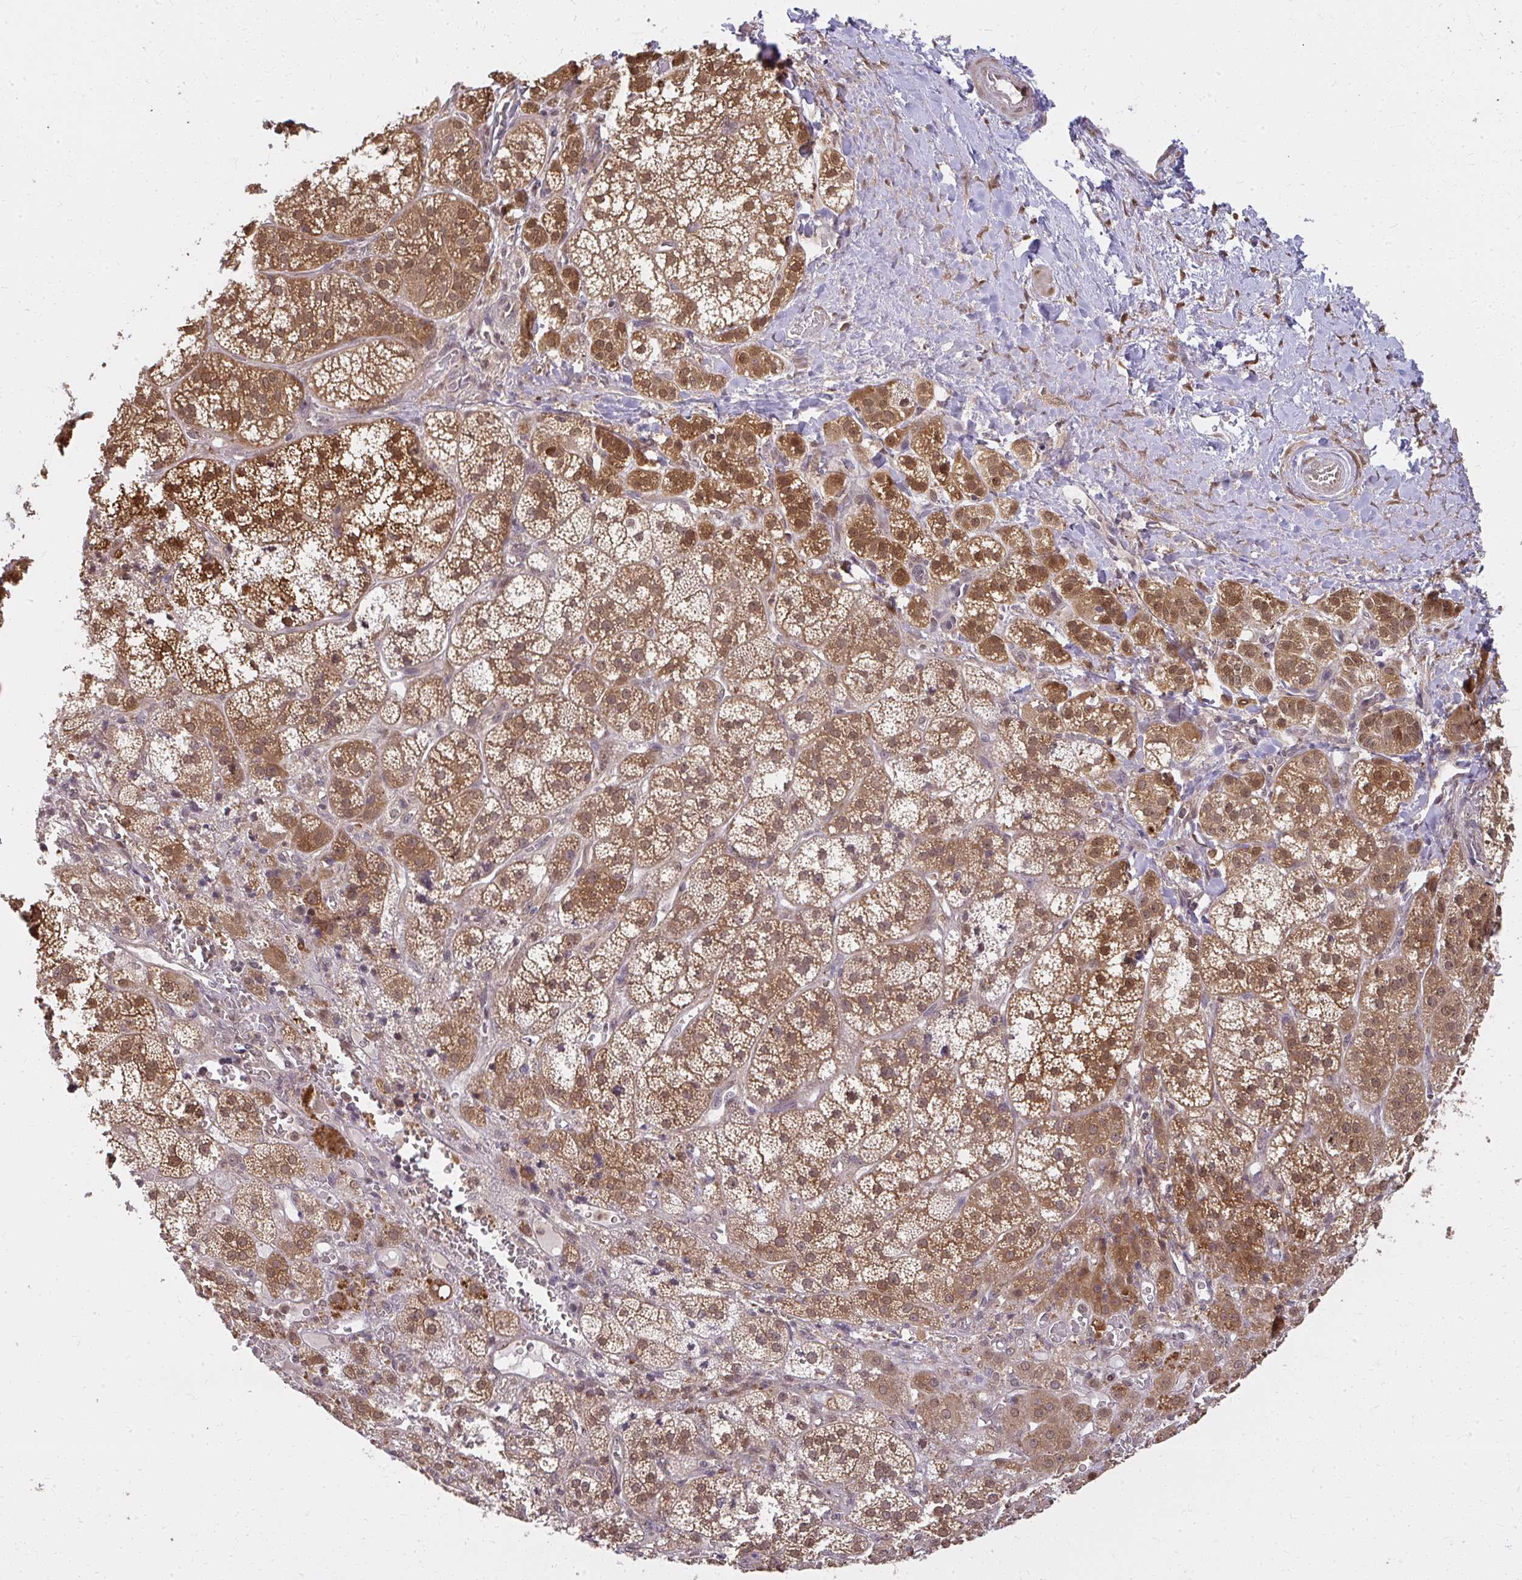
{"staining": {"intensity": "moderate", "quantity": ">75%", "location": "cytoplasmic/membranous"}, "tissue": "adrenal gland", "cell_type": "Glandular cells", "image_type": "normal", "snomed": [{"axis": "morphology", "description": "Normal tissue, NOS"}, {"axis": "topography", "description": "Adrenal gland"}], "caption": "Immunohistochemical staining of unremarkable human adrenal gland displays medium levels of moderate cytoplasmic/membranous staining in about >75% of glandular cells. (IHC, brightfield microscopy, high magnification).", "gene": "LARS2", "patient": {"sex": "female", "age": 60}}